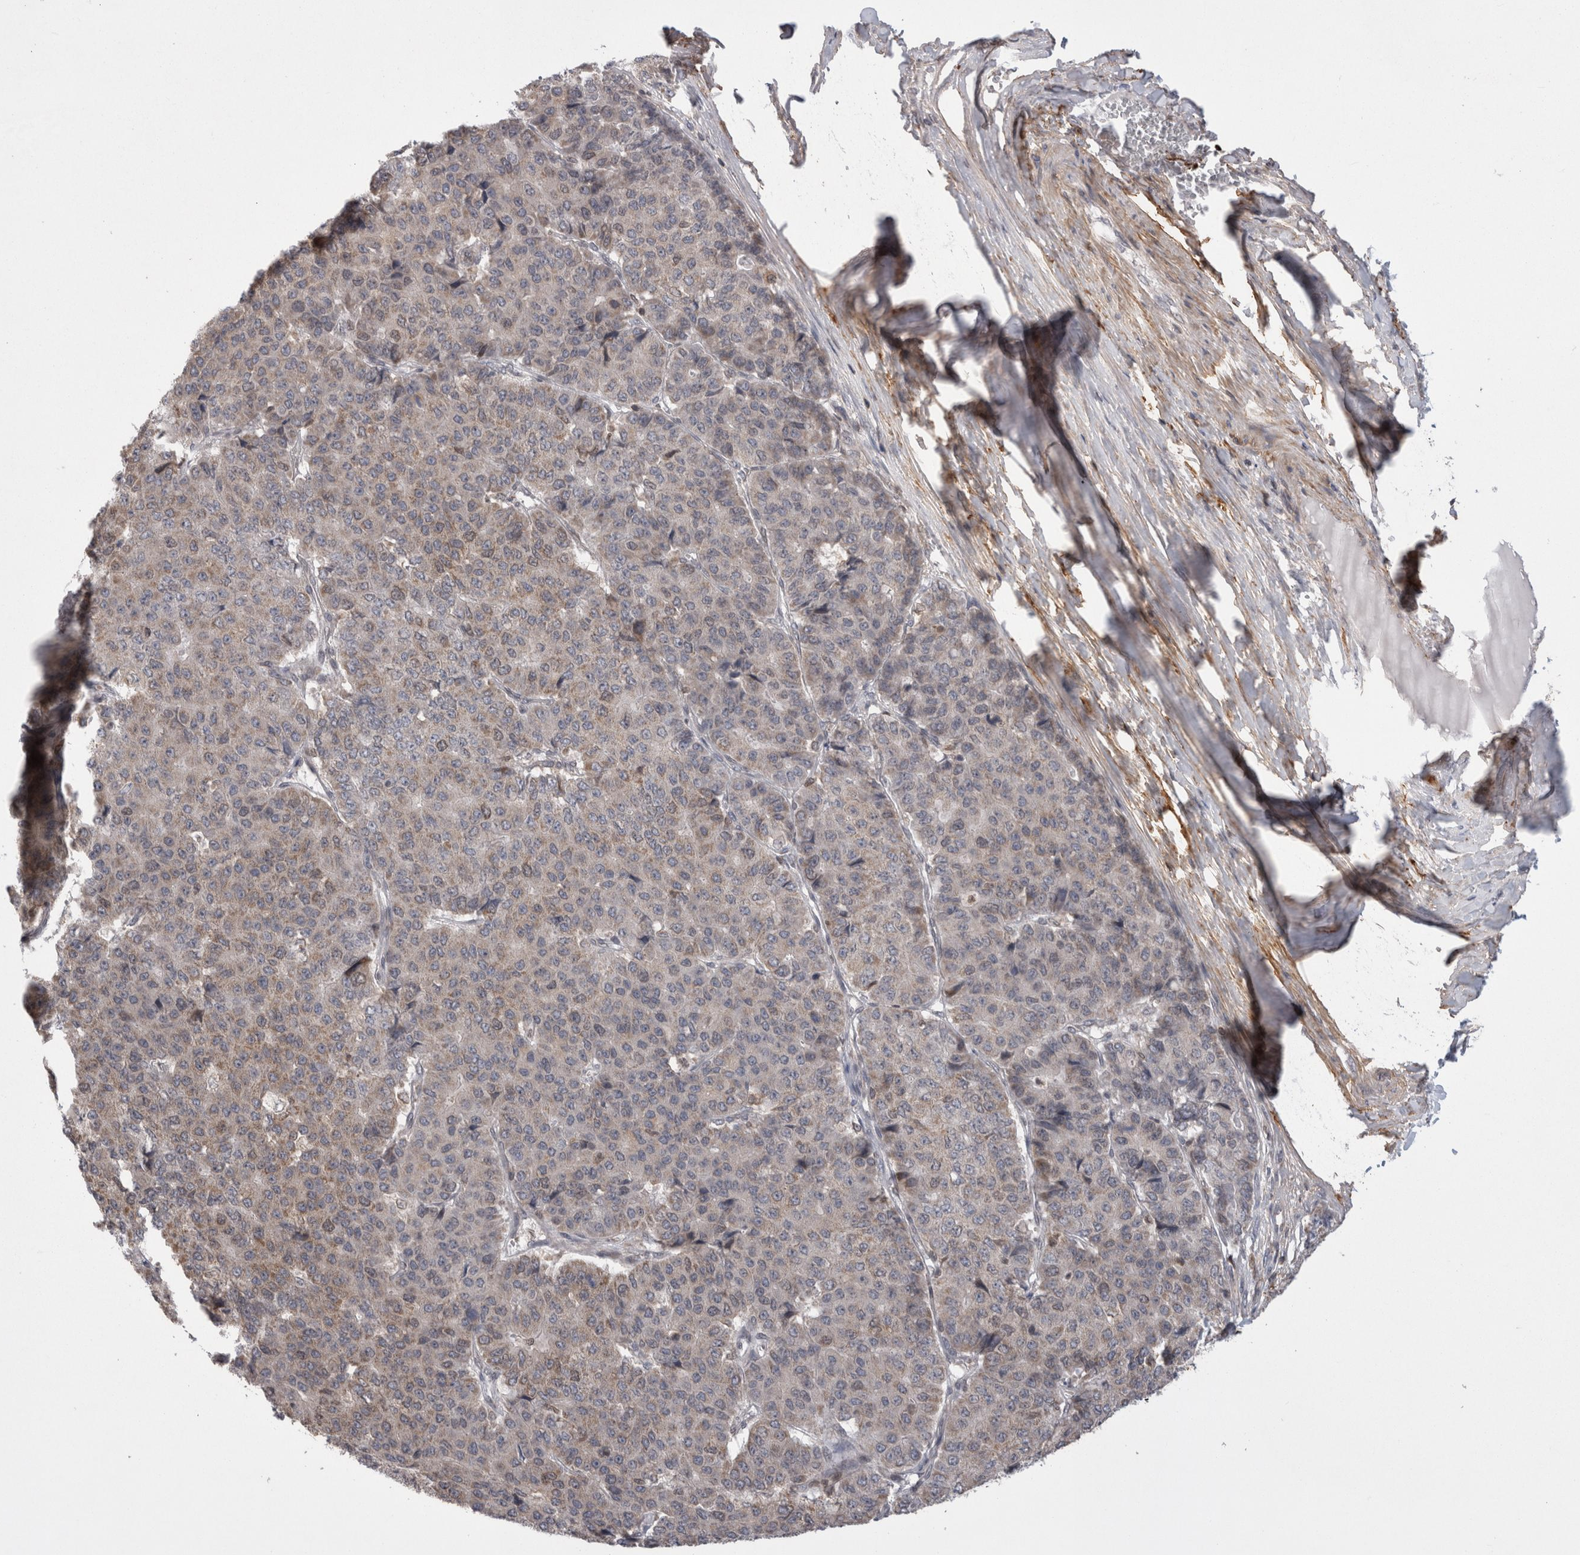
{"staining": {"intensity": "weak", "quantity": "<25%", "location": "cytoplasmic/membranous"}, "tissue": "pancreatic cancer", "cell_type": "Tumor cells", "image_type": "cancer", "snomed": [{"axis": "morphology", "description": "Adenocarcinoma, NOS"}, {"axis": "topography", "description": "Pancreas"}], "caption": "Immunohistochemistry (IHC) histopathology image of human adenocarcinoma (pancreatic) stained for a protein (brown), which shows no staining in tumor cells.", "gene": "DARS2", "patient": {"sex": "male", "age": 50}}